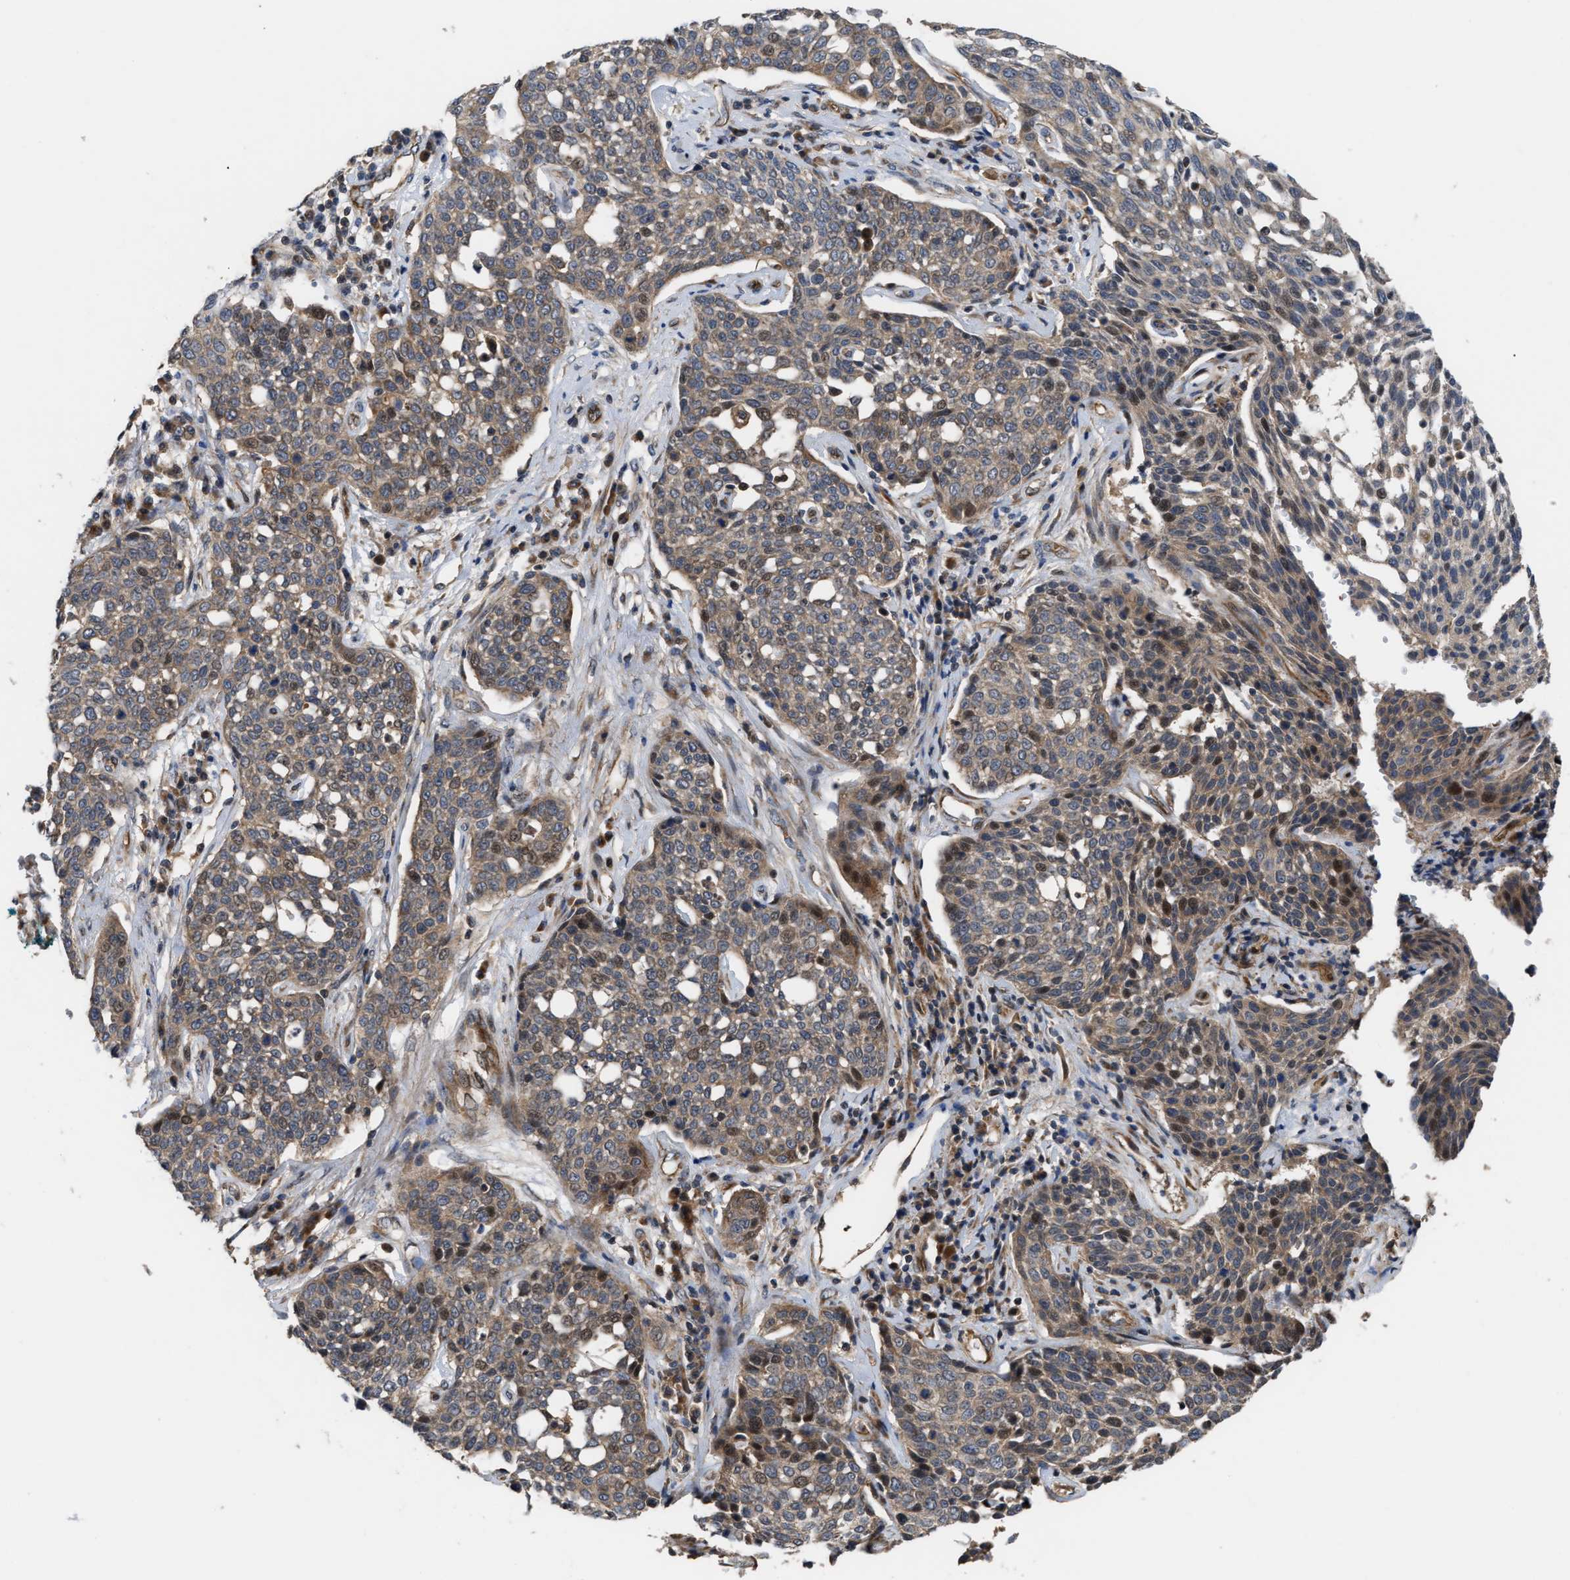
{"staining": {"intensity": "weak", "quantity": ">75%", "location": "cytoplasmic/membranous,nuclear"}, "tissue": "cervical cancer", "cell_type": "Tumor cells", "image_type": "cancer", "snomed": [{"axis": "morphology", "description": "Squamous cell carcinoma, NOS"}, {"axis": "topography", "description": "Cervix"}], "caption": "Cervical cancer stained for a protein demonstrates weak cytoplasmic/membranous and nuclear positivity in tumor cells.", "gene": "STAU1", "patient": {"sex": "female", "age": 34}}